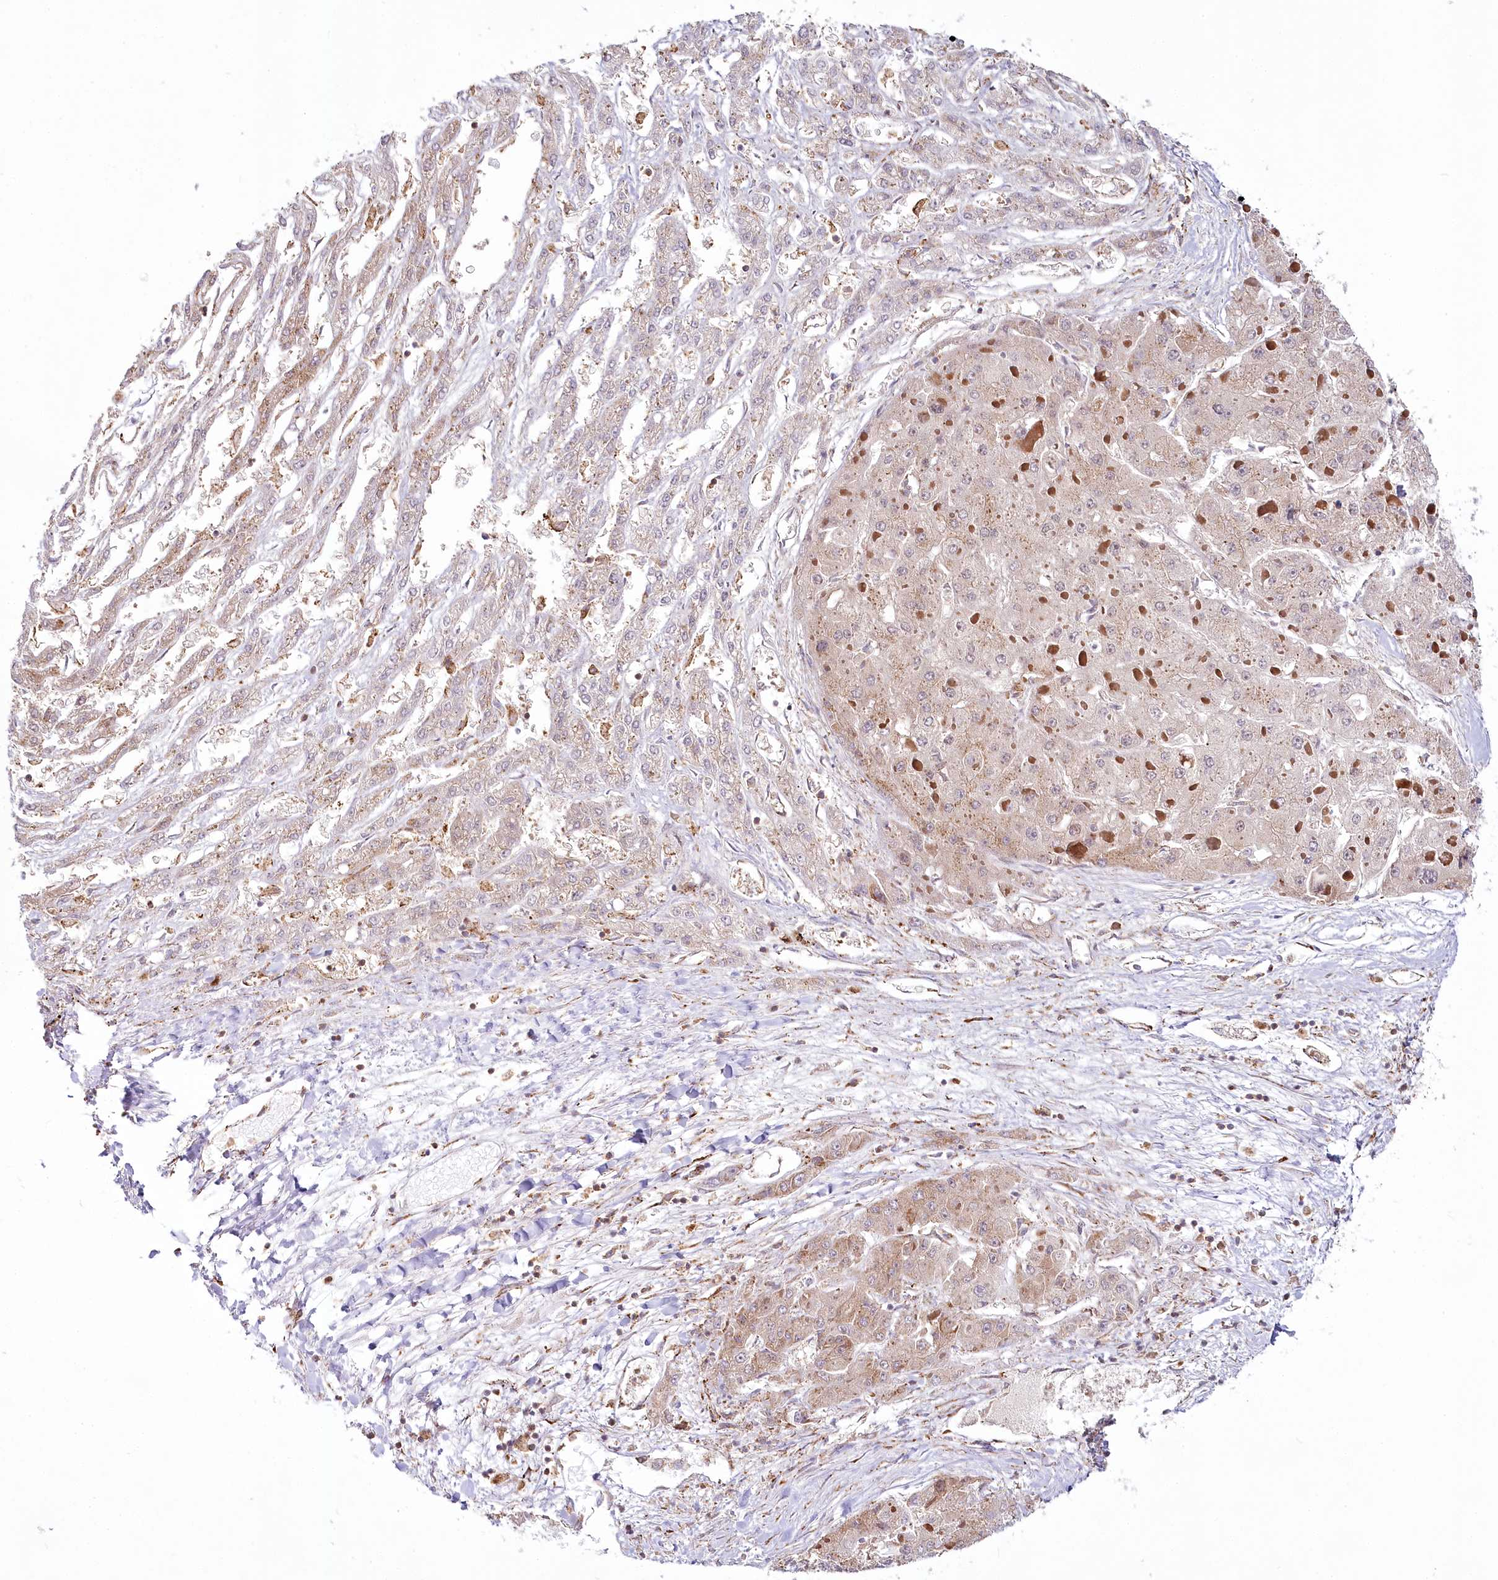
{"staining": {"intensity": "weak", "quantity": "<25%", "location": "cytoplasmic/membranous"}, "tissue": "liver cancer", "cell_type": "Tumor cells", "image_type": "cancer", "snomed": [{"axis": "morphology", "description": "Carcinoma, Hepatocellular, NOS"}, {"axis": "topography", "description": "Liver"}], "caption": "Immunohistochemistry histopathology image of human liver hepatocellular carcinoma stained for a protein (brown), which demonstrates no staining in tumor cells.", "gene": "POGLUT1", "patient": {"sex": "female", "age": 73}}